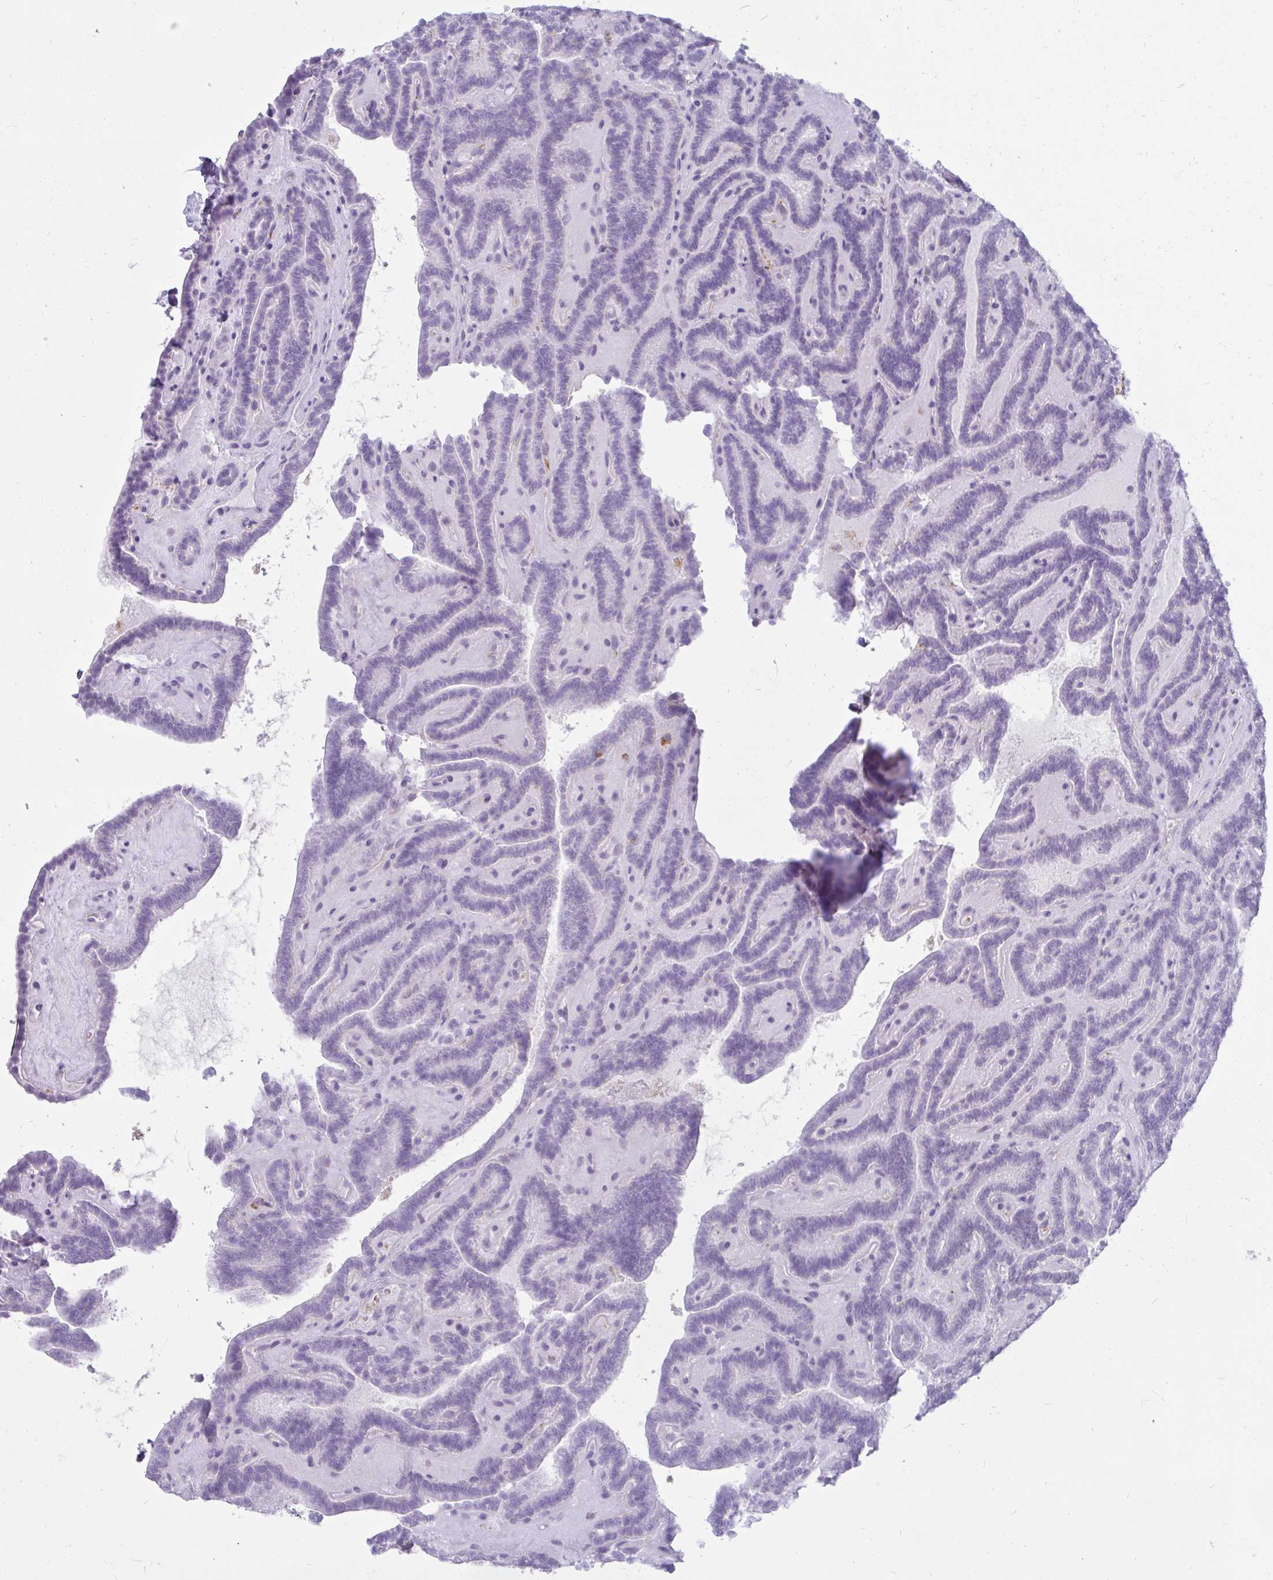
{"staining": {"intensity": "negative", "quantity": "none", "location": "none"}, "tissue": "thyroid cancer", "cell_type": "Tumor cells", "image_type": "cancer", "snomed": [{"axis": "morphology", "description": "Papillary adenocarcinoma, NOS"}, {"axis": "topography", "description": "Thyroid gland"}], "caption": "Papillary adenocarcinoma (thyroid) stained for a protein using immunohistochemistry exhibits no expression tumor cells.", "gene": "CTSZ", "patient": {"sex": "female", "age": 21}}